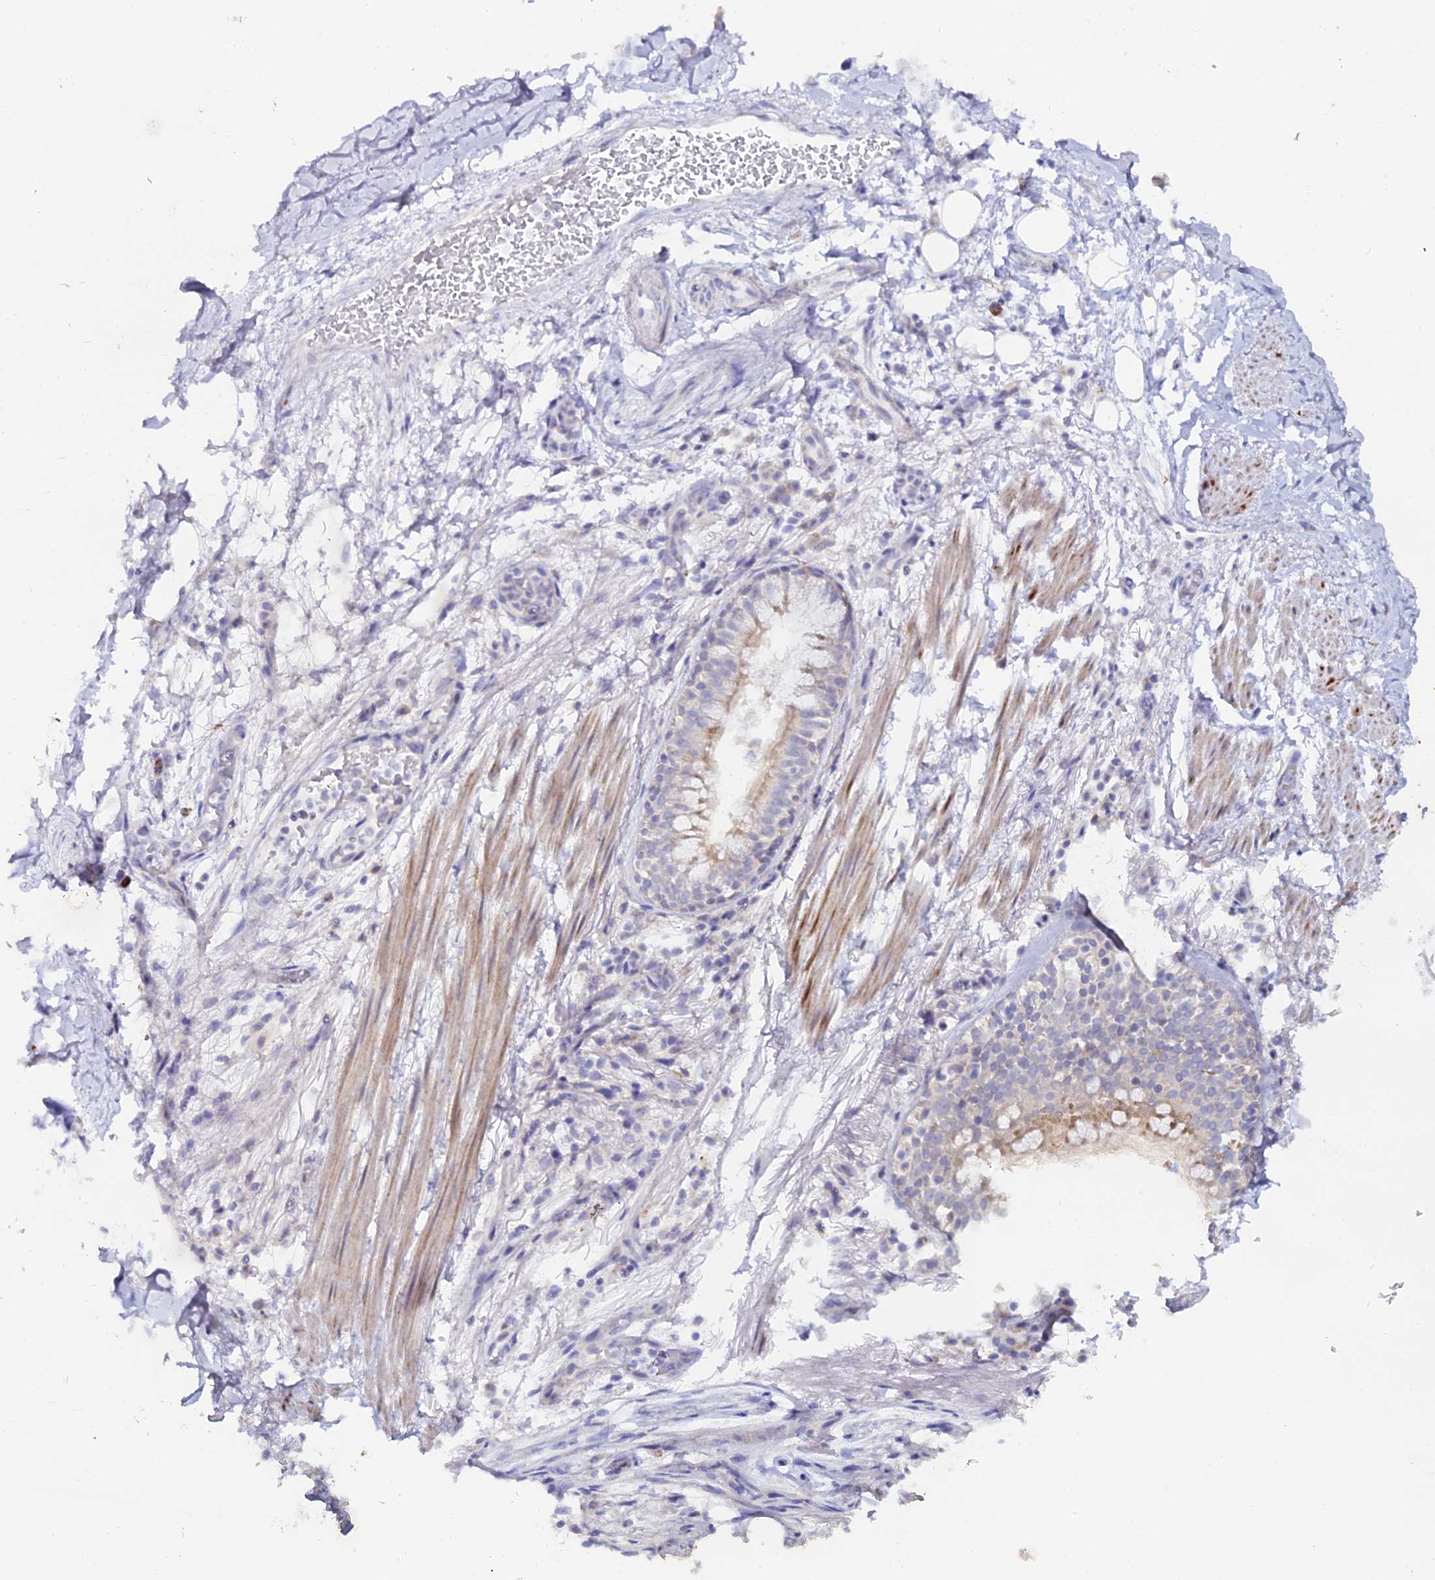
{"staining": {"intensity": "negative", "quantity": "none", "location": "none"}, "tissue": "soft tissue", "cell_type": "Fibroblasts", "image_type": "normal", "snomed": [{"axis": "morphology", "description": "Normal tissue, NOS"}, {"axis": "topography", "description": "Lymph node"}, {"axis": "topography", "description": "Cartilage tissue"}, {"axis": "topography", "description": "Bronchus"}], "caption": "Photomicrograph shows no significant protein expression in fibroblasts of normal soft tissue.", "gene": "DHX34", "patient": {"sex": "male", "age": 63}}